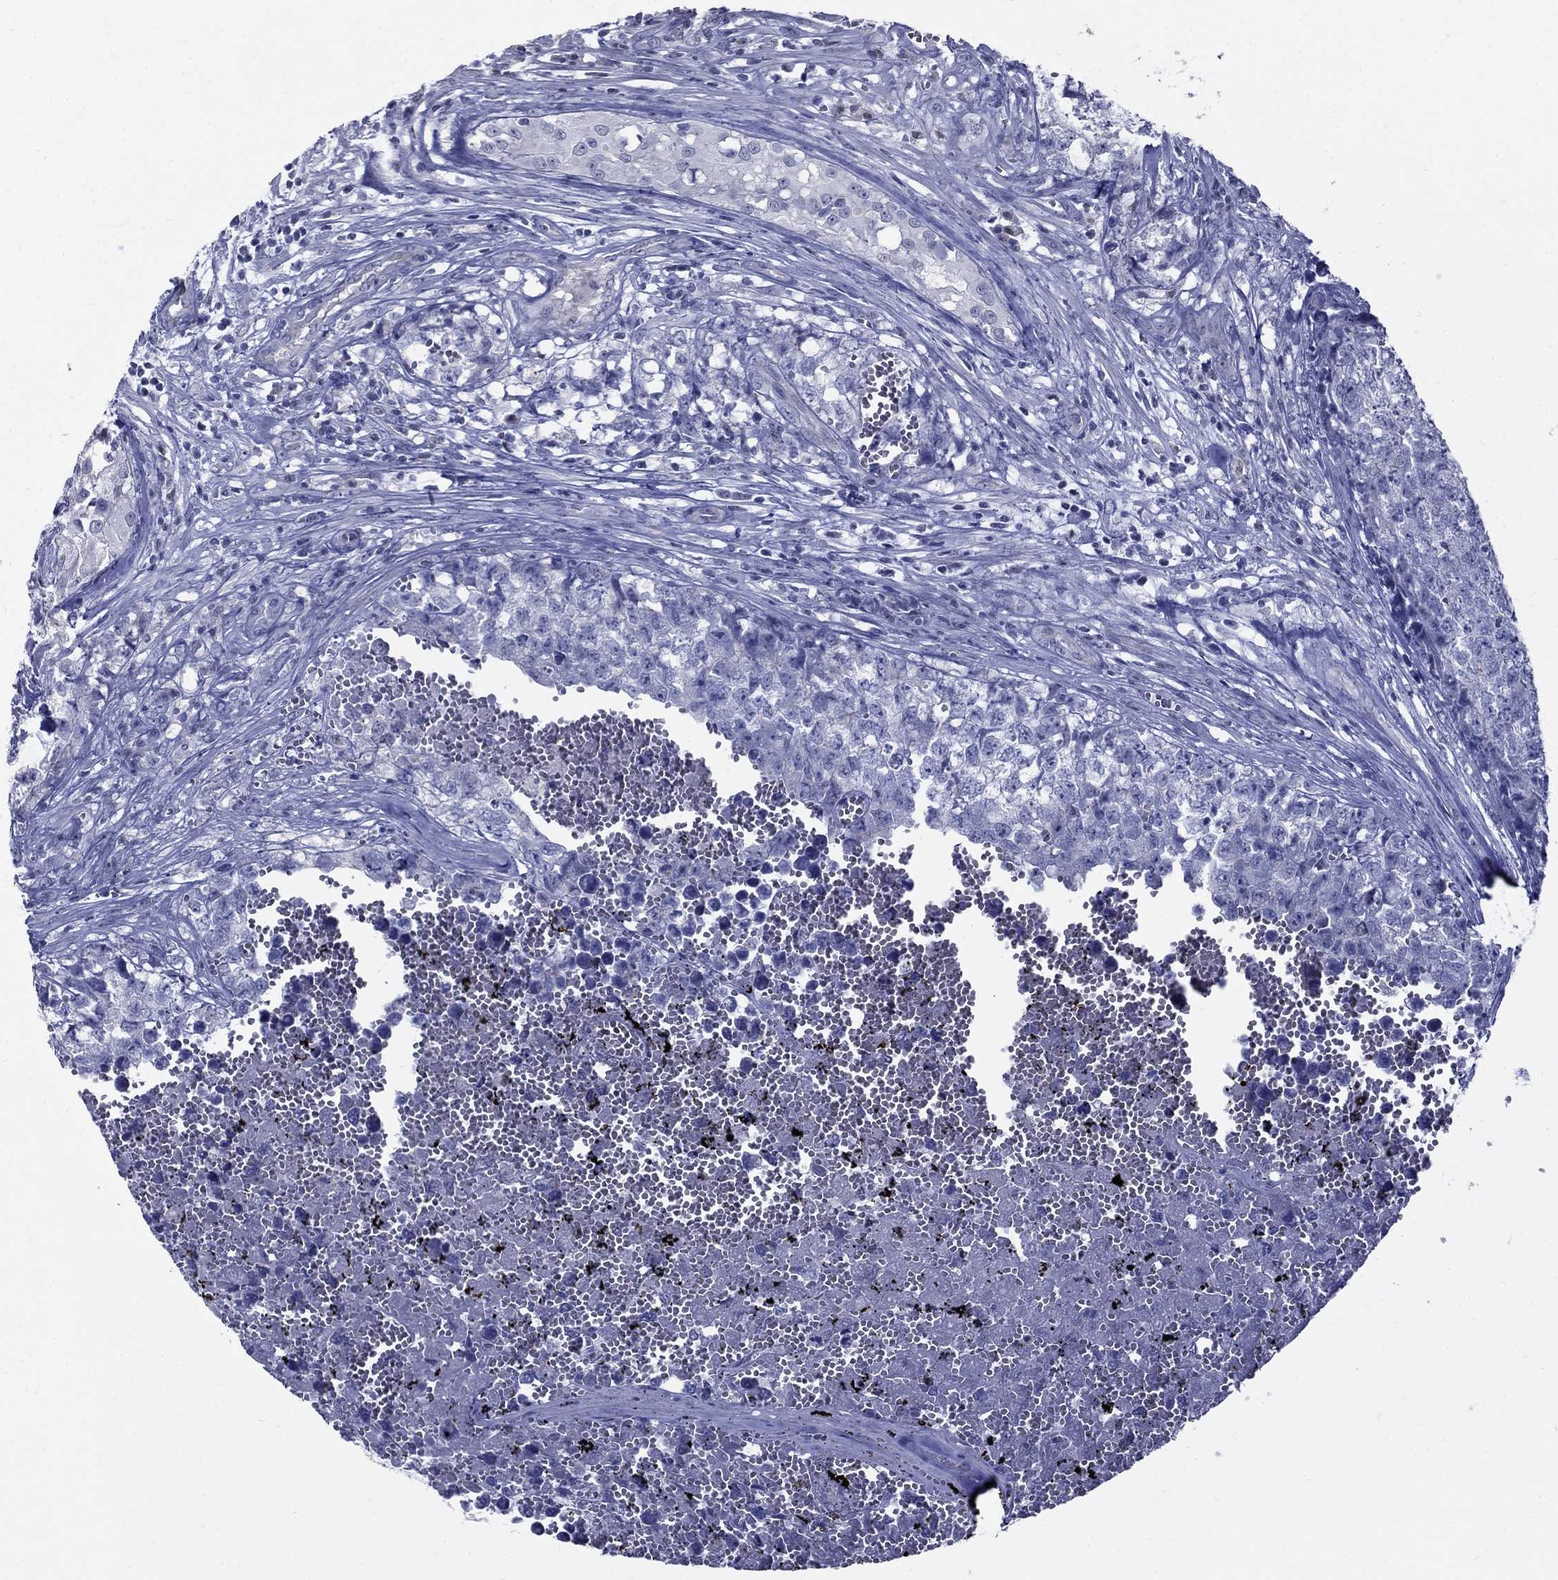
{"staining": {"intensity": "negative", "quantity": "none", "location": "none"}, "tissue": "testis cancer", "cell_type": "Tumor cells", "image_type": "cancer", "snomed": [{"axis": "morphology", "description": "Seminoma, NOS"}, {"axis": "morphology", "description": "Carcinoma, Embryonal, NOS"}, {"axis": "topography", "description": "Testis"}], "caption": "Immunohistochemistry (IHC) of testis embryonal carcinoma exhibits no staining in tumor cells.", "gene": "GUCA1A", "patient": {"sex": "male", "age": 22}}